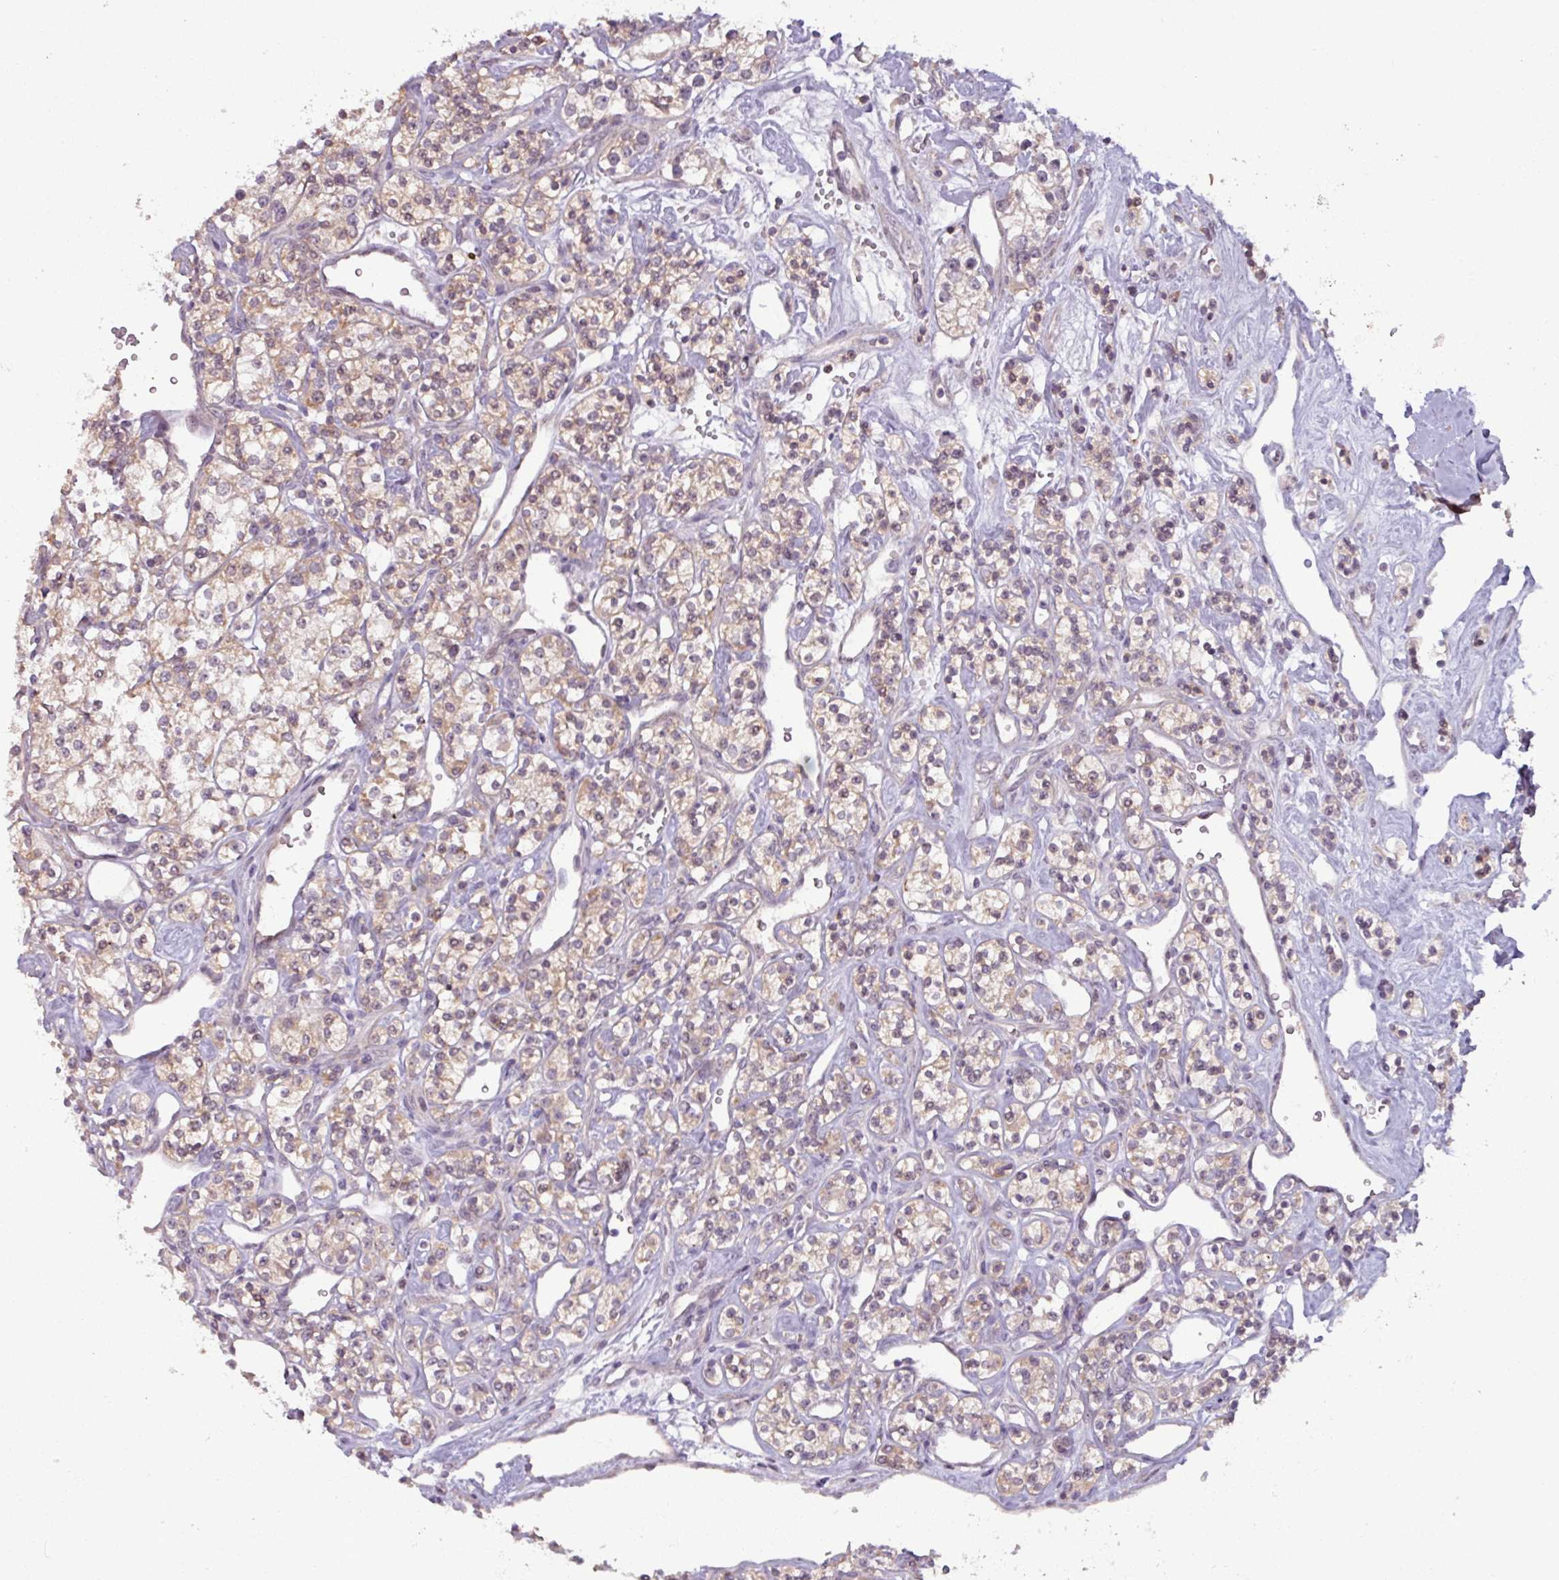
{"staining": {"intensity": "weak", "quantity": "25%-75%", "location": "cytoplasmic/membranous,nuclear"}, "tissue": "renal cancer", "cell_type": "Tumor cells", "image_type": "cancer", "snomed": [{"axis": "morphology", "description": "Adenocarcinoma, NOS"}, {"axis": "topography", "description": "Kidney"}], "caption": "Renal adenocarcinoma stained with immunohistochemistry (IHC) exhibits weak cytoplasmic/membranous and nuclear positivity in approximately 25%-75% of tumor cells. The protein of interest is shown in brown color, while the nuclei are stained blue.", "gene": "OGFOD3", "patient": {"sex": "male", "age": 77}}